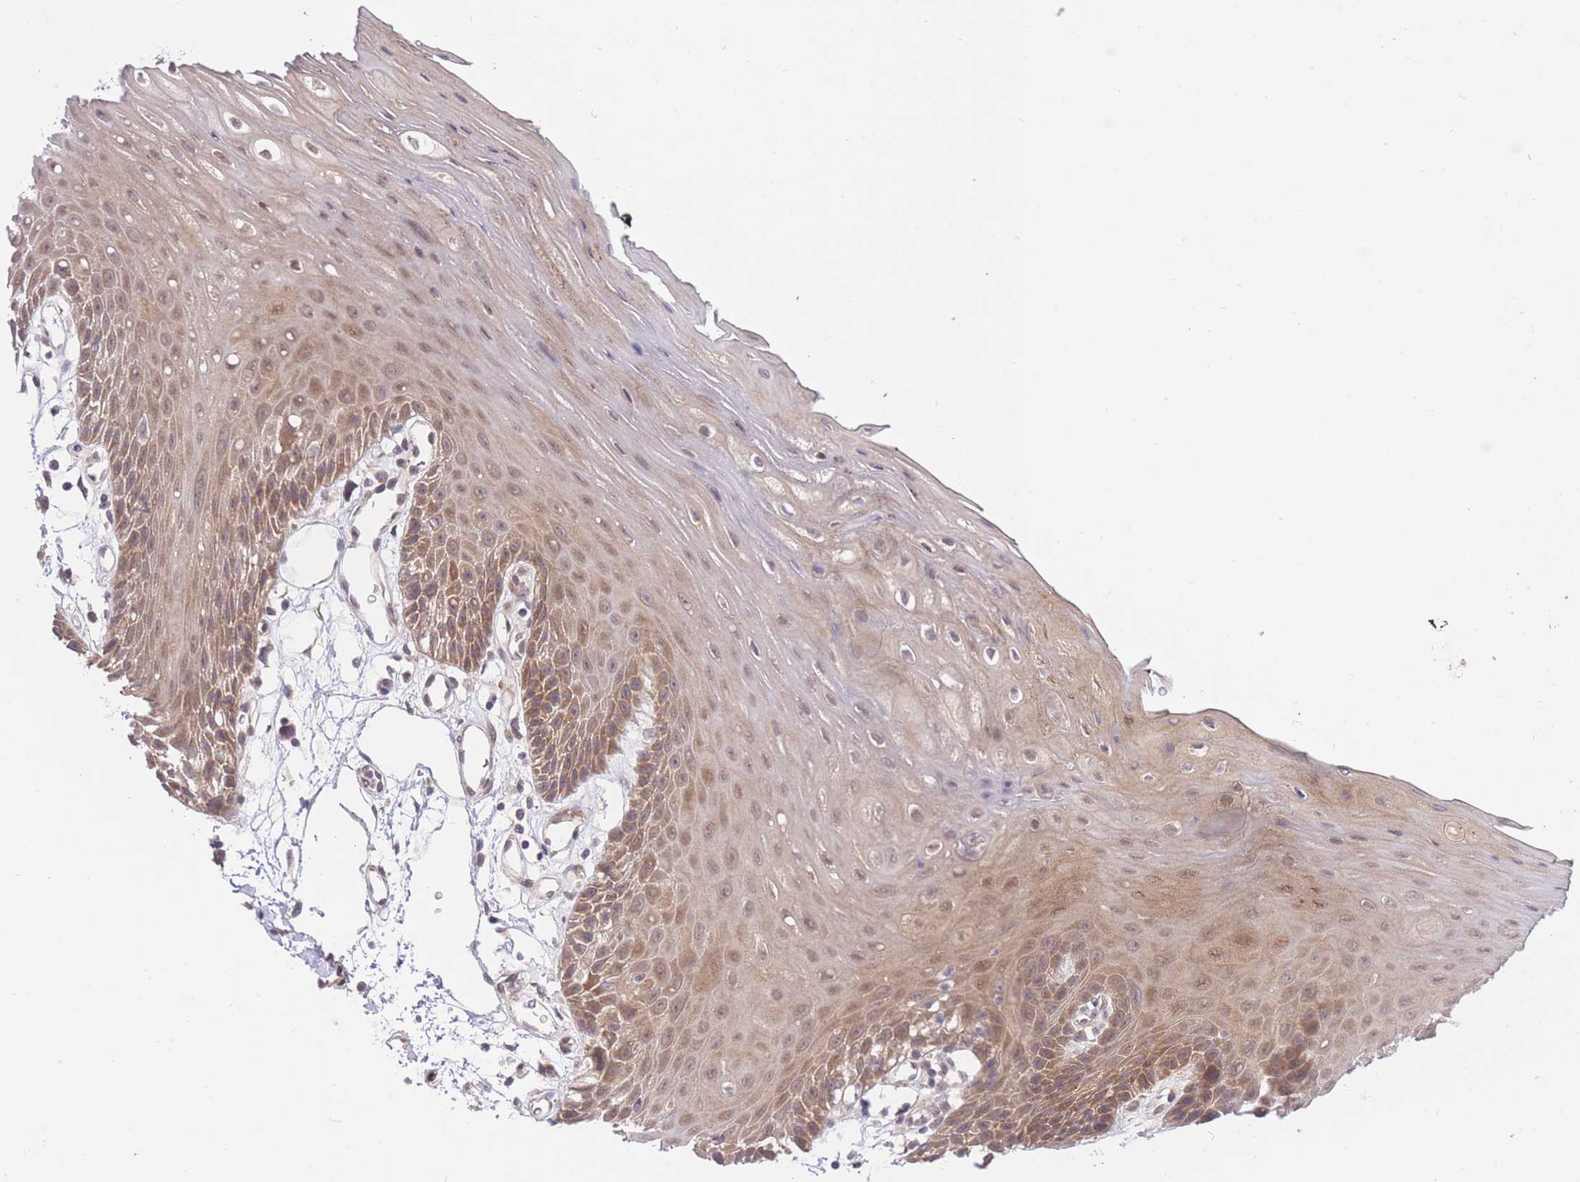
{"staining": {"intensity": "moderate", "quantity": ">75%", "location": "cytoplasmic/membranous,nuclear"}, "tissue": "oral mucosa", "cell_type": "Squamous epithelial cells", "image_type": "normal", "snomed": [{"axis": "morphology", "description": "Normal tissue, NOS"}, {"axis": "topography", "description": "Oral tissue"}, {"axis": "topography", "description": "Tounge, NOS"}], "caption": "High-magnification brightfield microscopy of benign oral mucosa stained with DAB (brown) and counterstained with hematoxylin (blue). squamous epithelial cells exhibit moderate cytoplasmic/membranous,nuclear staining is appreciated in approximately>75% of cells. (brown staining indicates protein expression, while blue staining denotes nuclei).", "gene": "ELOA2", "patient": {"sex": "female", "age": 59}}